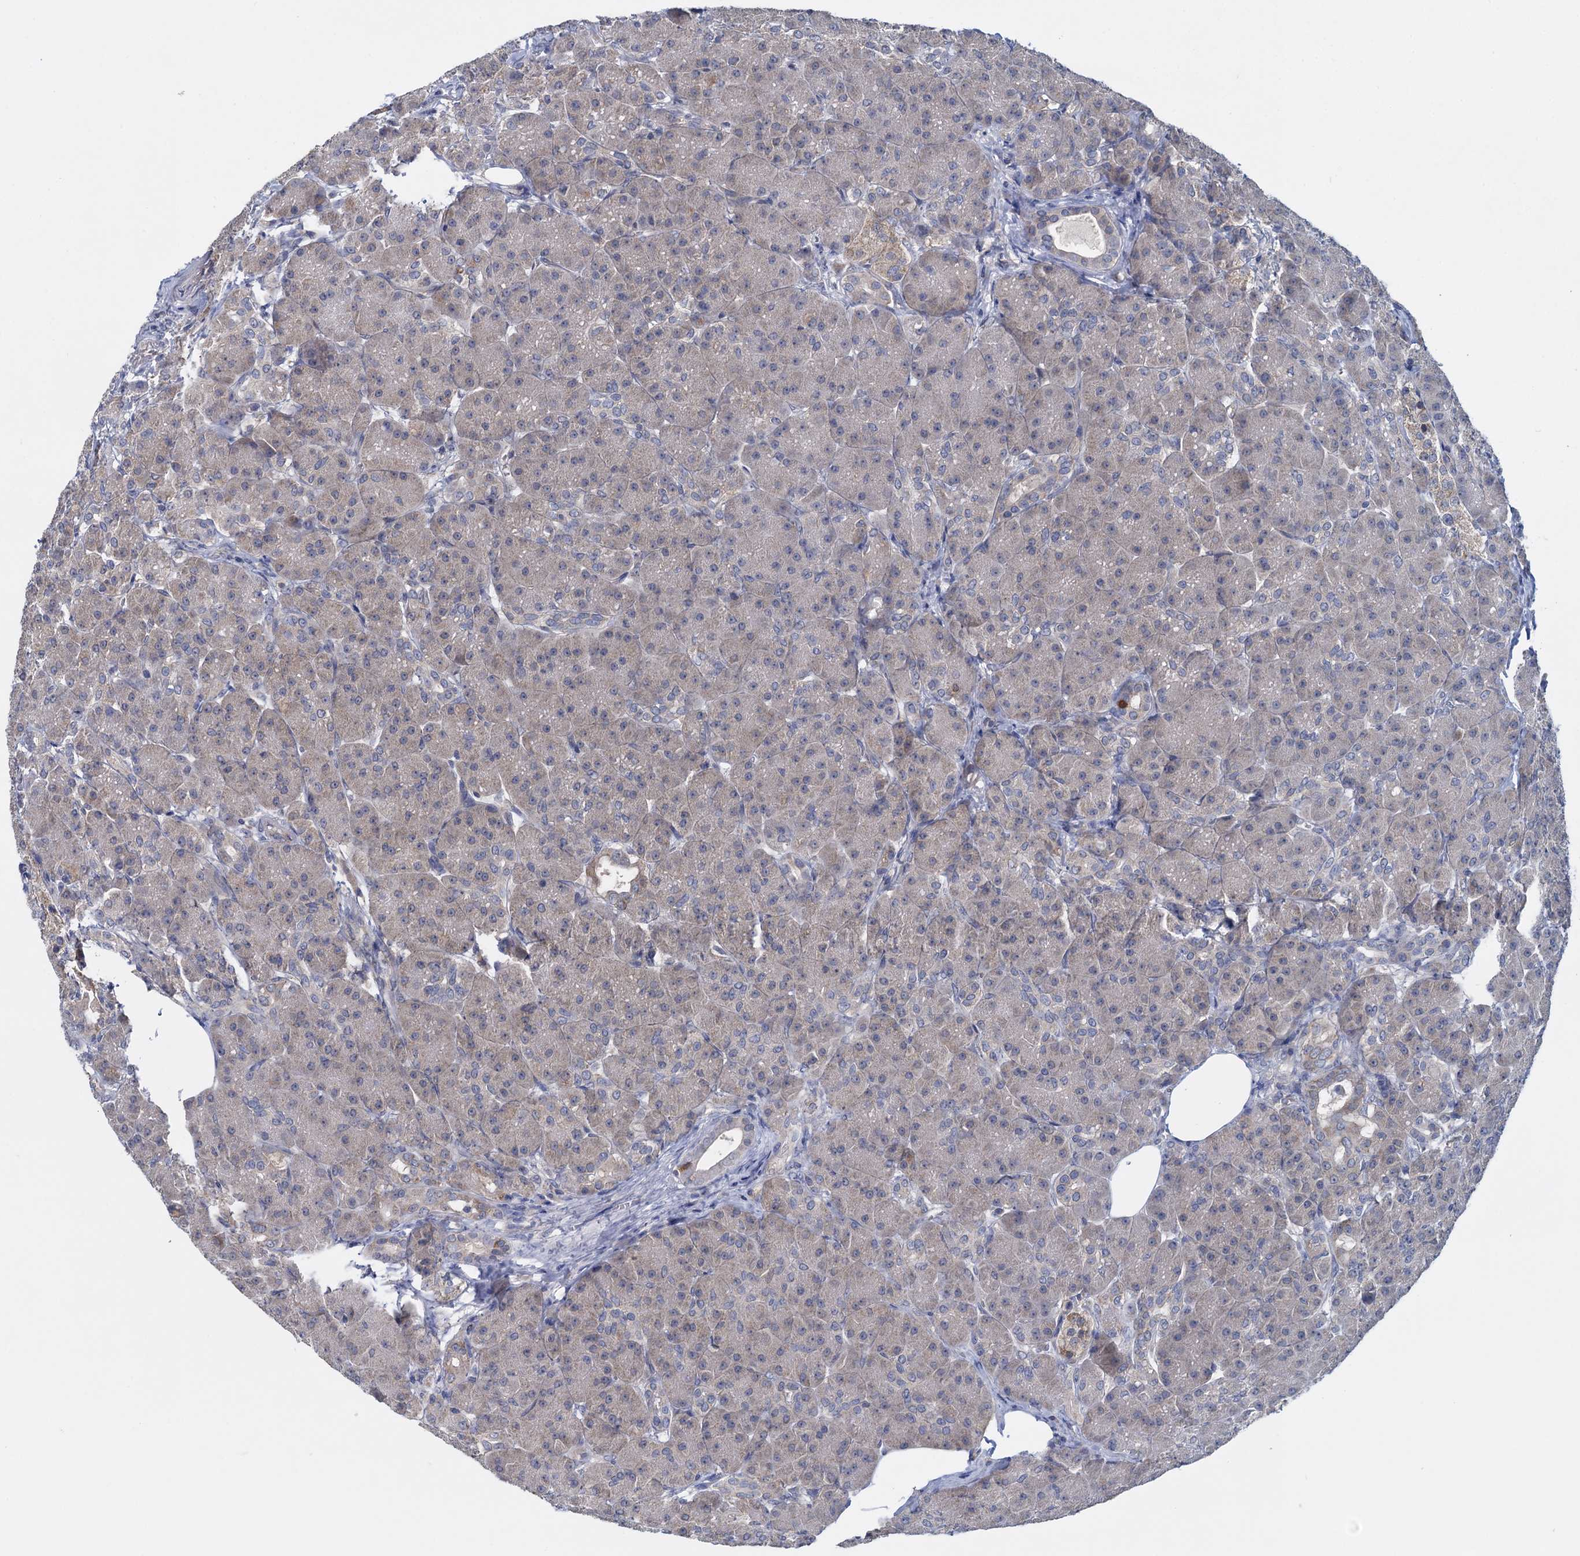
{"staining": {"intensity": "weak", "quantity": "<25%", "location": "cytoplasmic/membranous"}, "tissue": "pancreas", "cell_type": "Exocrine glandular cells", "image_type": "normal", "snomed": [{"axis": "morphology", "description": "Normal tissue, NOS"}, {"axis": "topography", "description": "Pancreas"}], "caption": "The immunohistochemistry (IHC) image has no significant positivity in exocrine glandular cells of pancreas.", "gene": "GSTM2", "patient": {"sex": "male", "age": 63}}